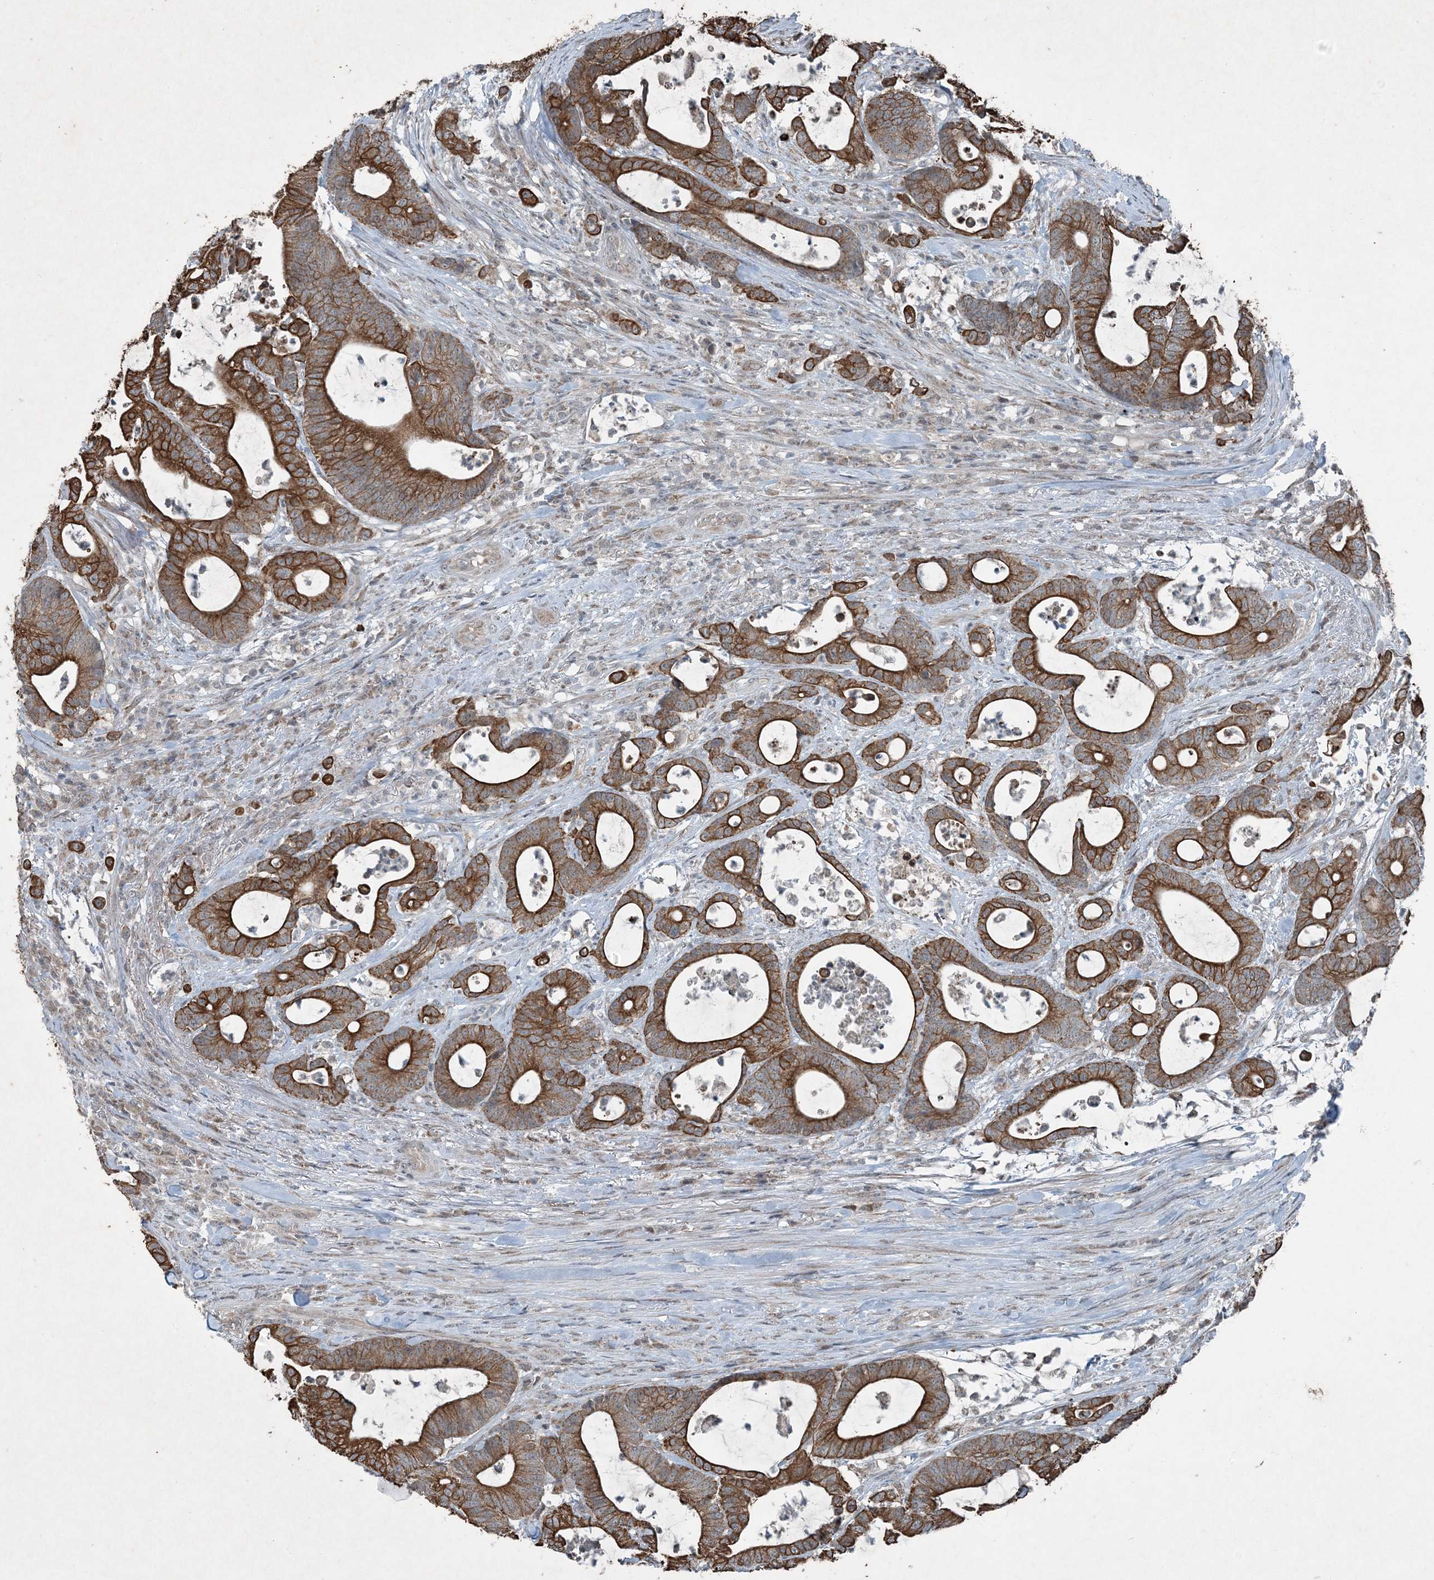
{"staining": {"intensity": "strong", "quantity": ">75%", "location": "cytoplasmic/membranous"}, "tissue": "colorectal cancer", "cell_type": "Tumor cells", "image_type": "cancer", "snomed": [{"axis": "morphology", "description": "Adenocarcinoma, NOS"}, {"axis": "topography", "description": "Colon"}], "caption": "Colorectal adenocarcinoma was stained to show a protein in brown. There is high levels of strong cytoplasmic/membranous staining in approximately >75% of tumor cells.", "gene": "PC", "patient": {"sex": "female", "age": 84}}